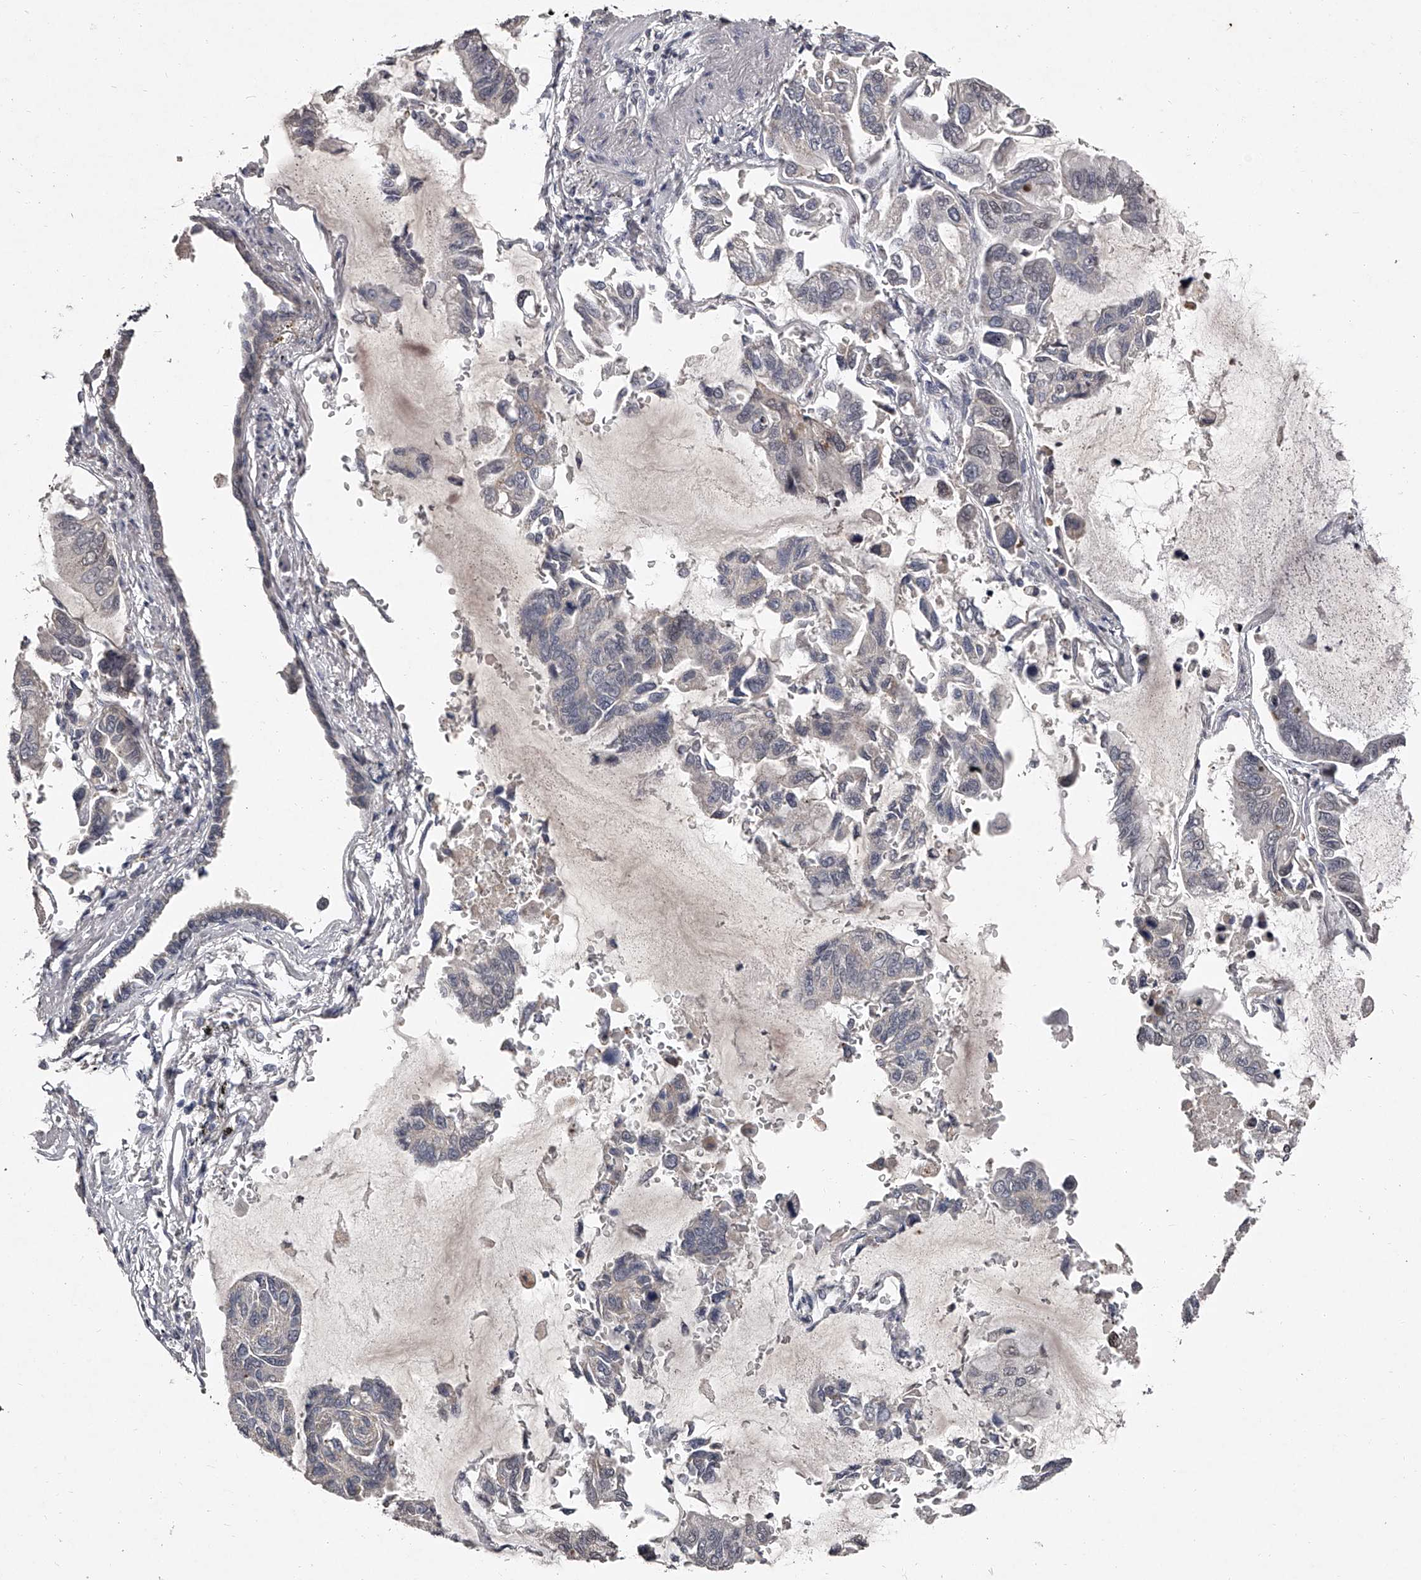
{"staining": {"intensity": "negative", "quantity": "none", "location": "none"}, "tissue": "lung cancer", "cell_type": "Tumor cells", "image_type": "cancer", "snomed": [{"axis": "morphology", "description": "Adenocarcinoma, NOS"}, {"axis": "topography", "description": "Lung"}], "caption": "DAB immunohistochemical staining of lung cancer exhibits no significant expression in tumor cells.", "gene": "NT5DC1", "patient": {"sex": "male", "age": 64}}